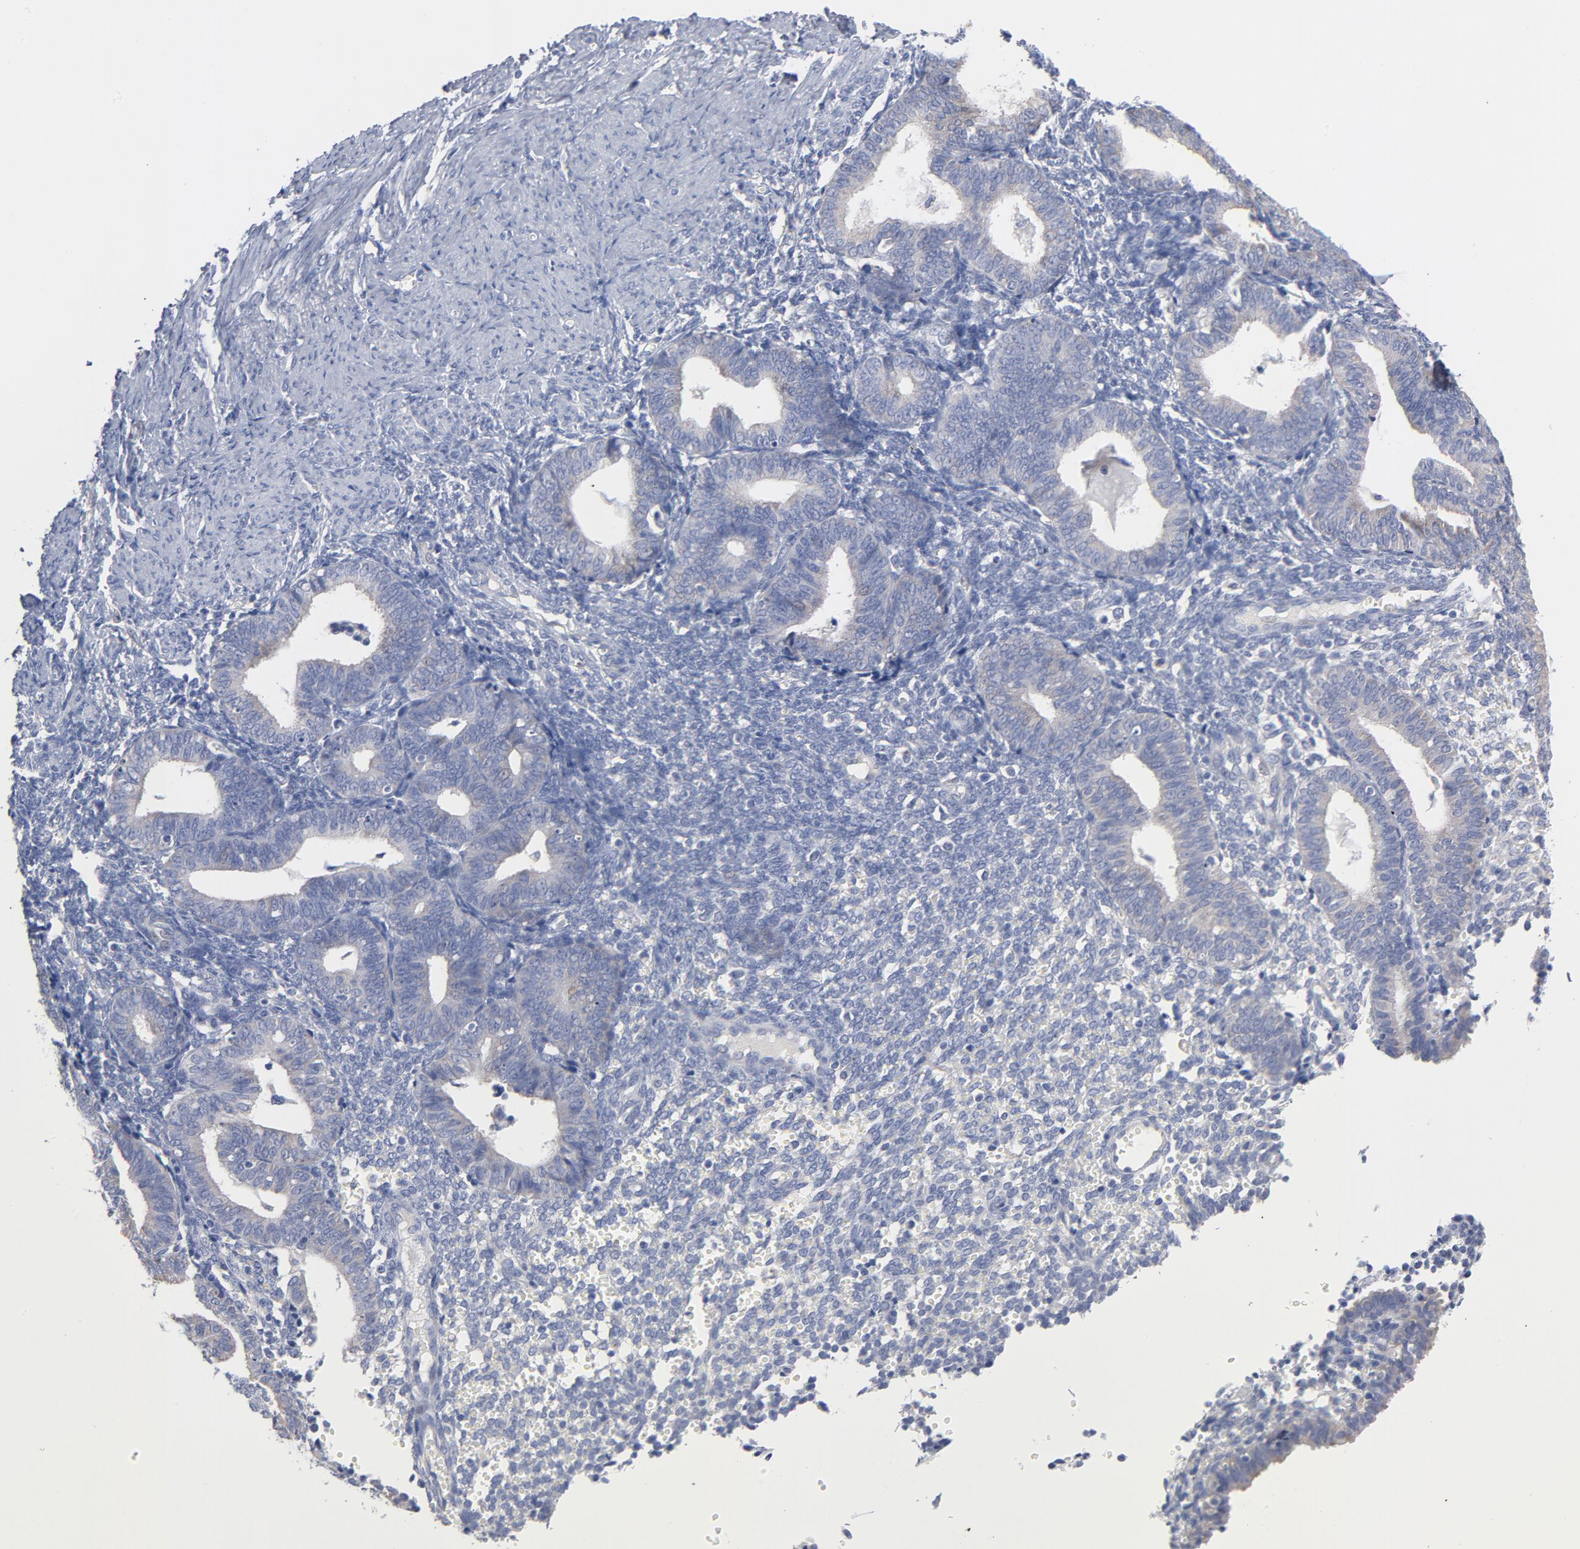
{"staining": {"intensity": "negative", "quantity": "none", "location": "none"}, "tissue": "endometrium", "cell_type": "Cells in endometrial stroma", "image_type": "normal", "snomed": [{"axis": "morphology", "description": "Normal tissue, NOS"}, {"axis": "topography", "description": "Endometrium"}], "caption": "A high-resolution micrograph shows immunohistochemistry staining of benign endometrium, which displays no significant staining in cells in endometrial stroma.", "gene": "CPE", "patient": {"sex": "female", "age": 61}}